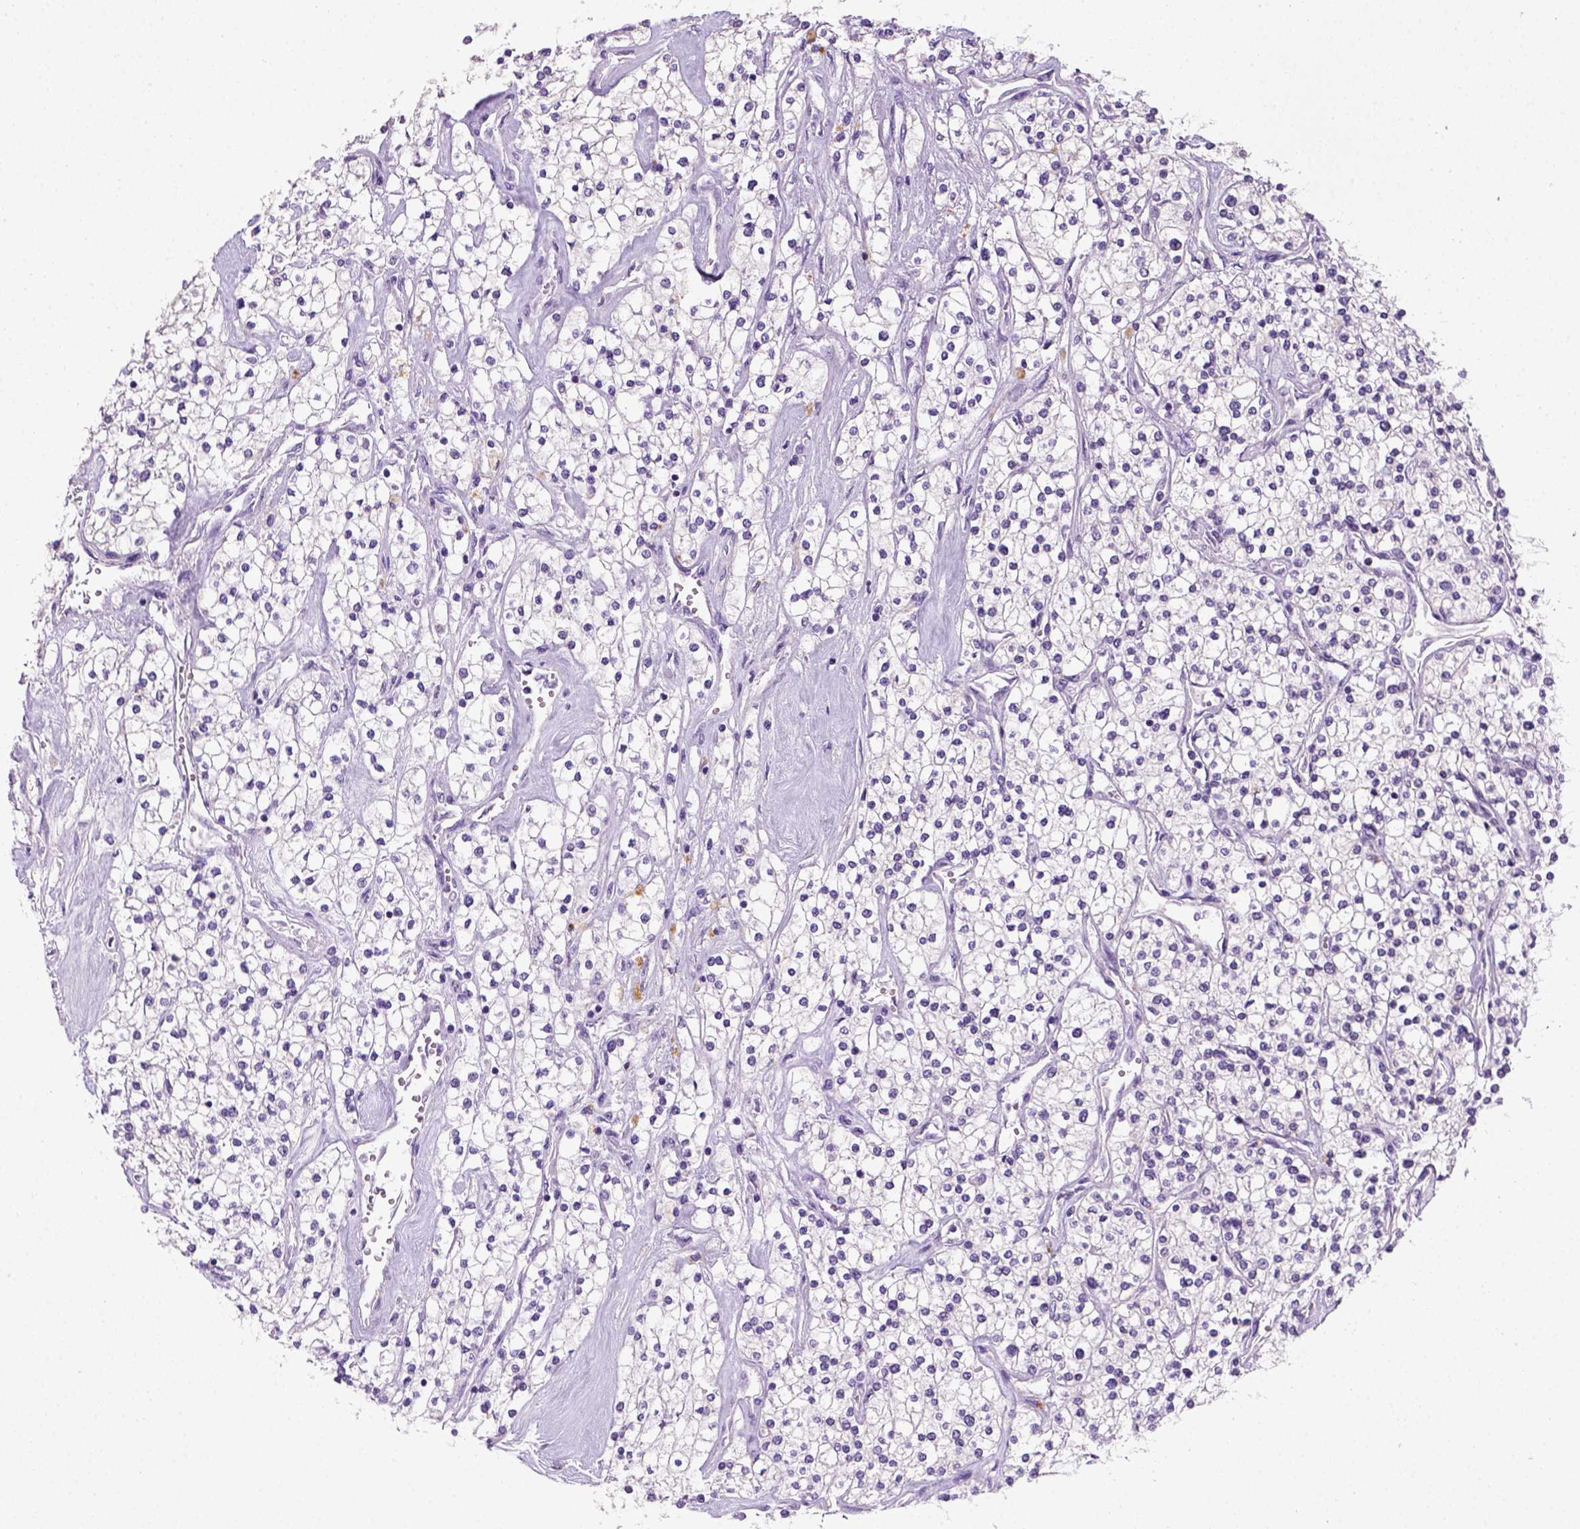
{"staining": {"intensity": "negative", "quantity": "none", "location": "none"}, "tissue": "renal cancer", "cell_type": "Tumor cells", "image_type": "cancer", "snomed": [{"axis": "morphology", "description": "Adenocarcinoma, NOS"}, {"axis": "topography", "description": "Kidney"}], "caption": "This is a histopathology image of IHC staining of renal cancer, which shows no positivity in tumor cells.", "gene": "KRT71", "patient": {"sex": "male", "age": 80}}